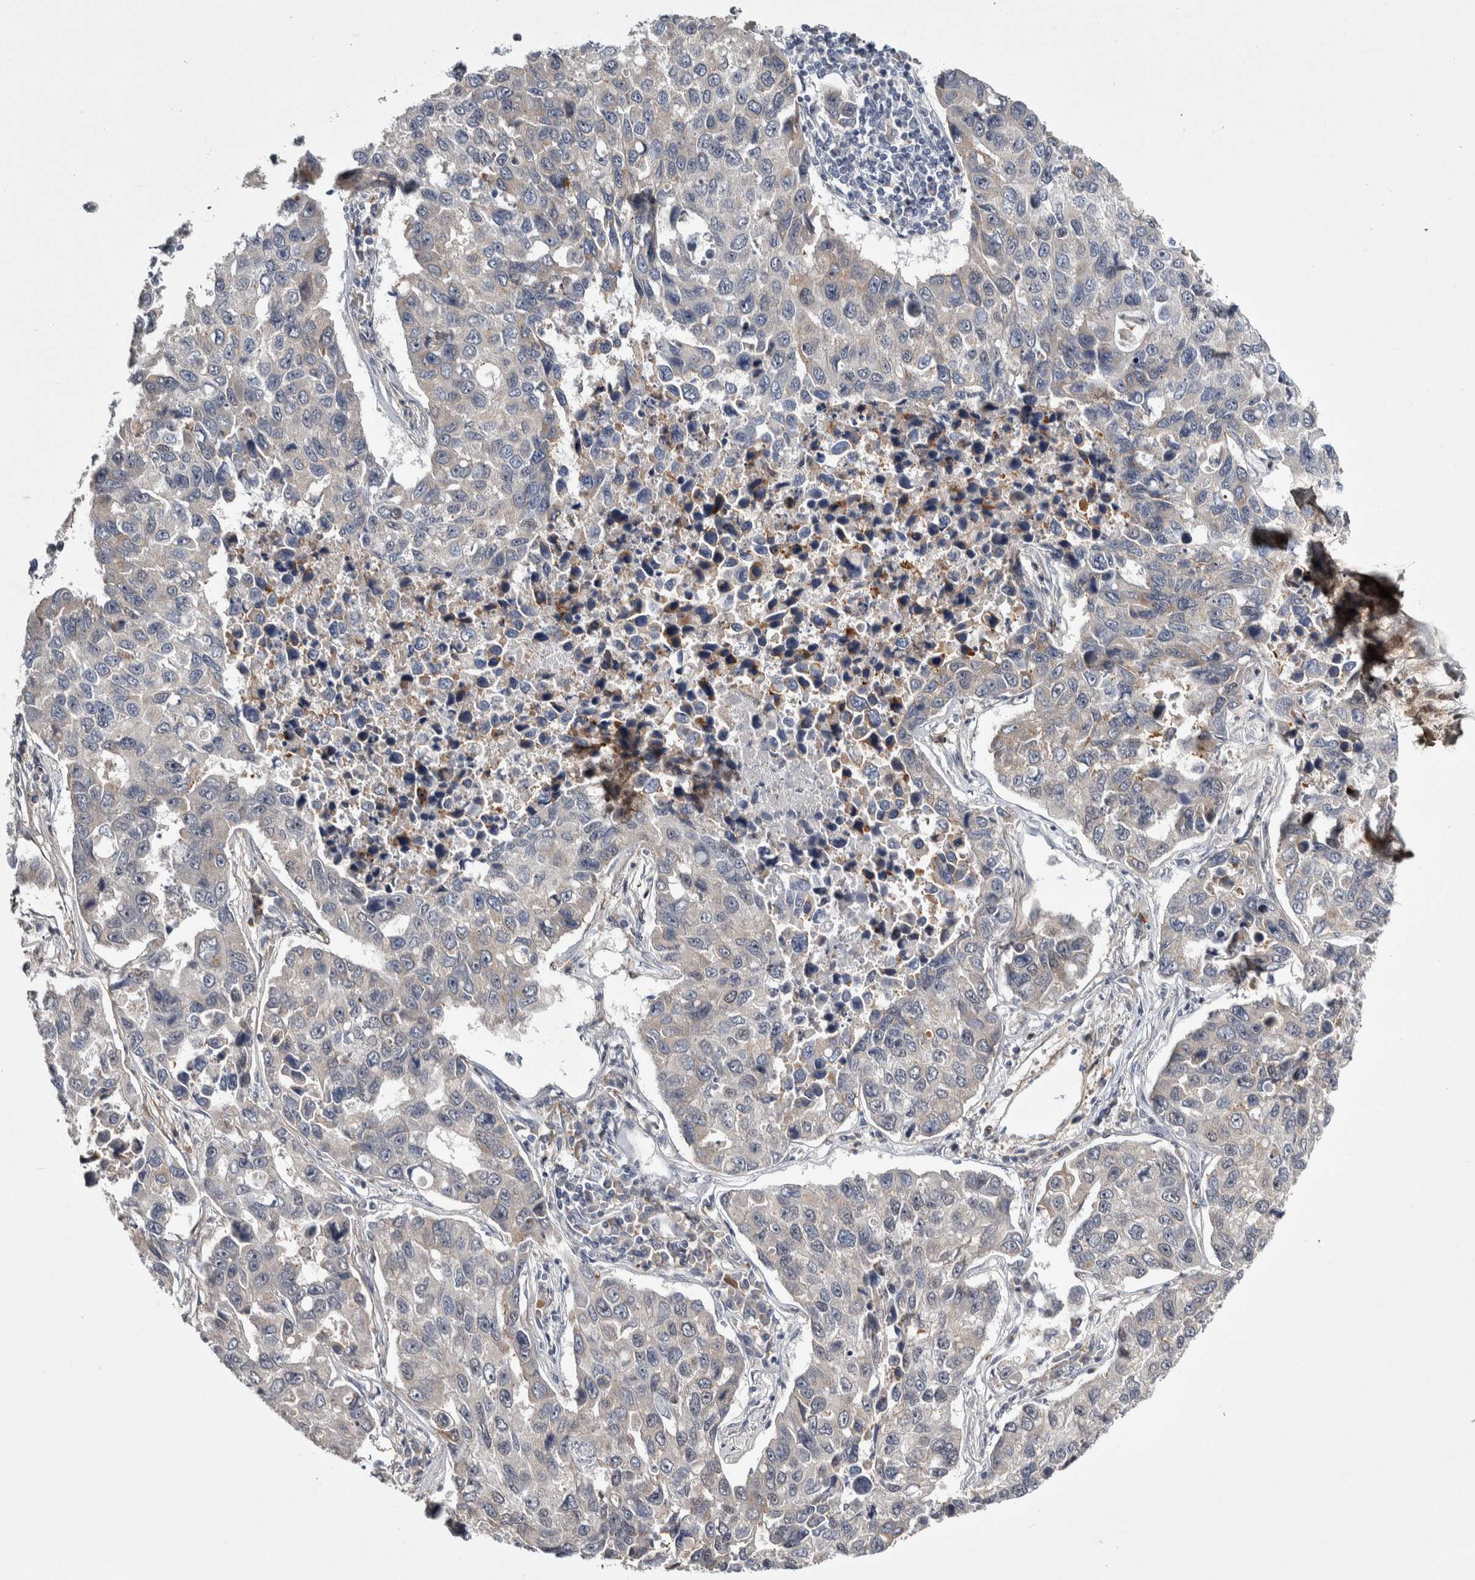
{"staining": {"intensity": "weak", "quantity": "25%-75%", "location": "cytoplasmic/membranous"}, "tissue": "lung cancer", "cell_type": "Tumor cells", "image_type": "cancer", "snomed": [{"axis": "morphology", "description": "Adenocarcinoma, NOS"}, {"axis": "topography", "description": "Lung"}], "caption": "Weak cytoplasmic/membranous protein expression is present in approximately 25%-75% of tumor cells in lung cancer (adenocarcinoma). Nuclei are stained in blue.", "gene": "ASPN", "patient": {"sex": "male", "age": 64}}